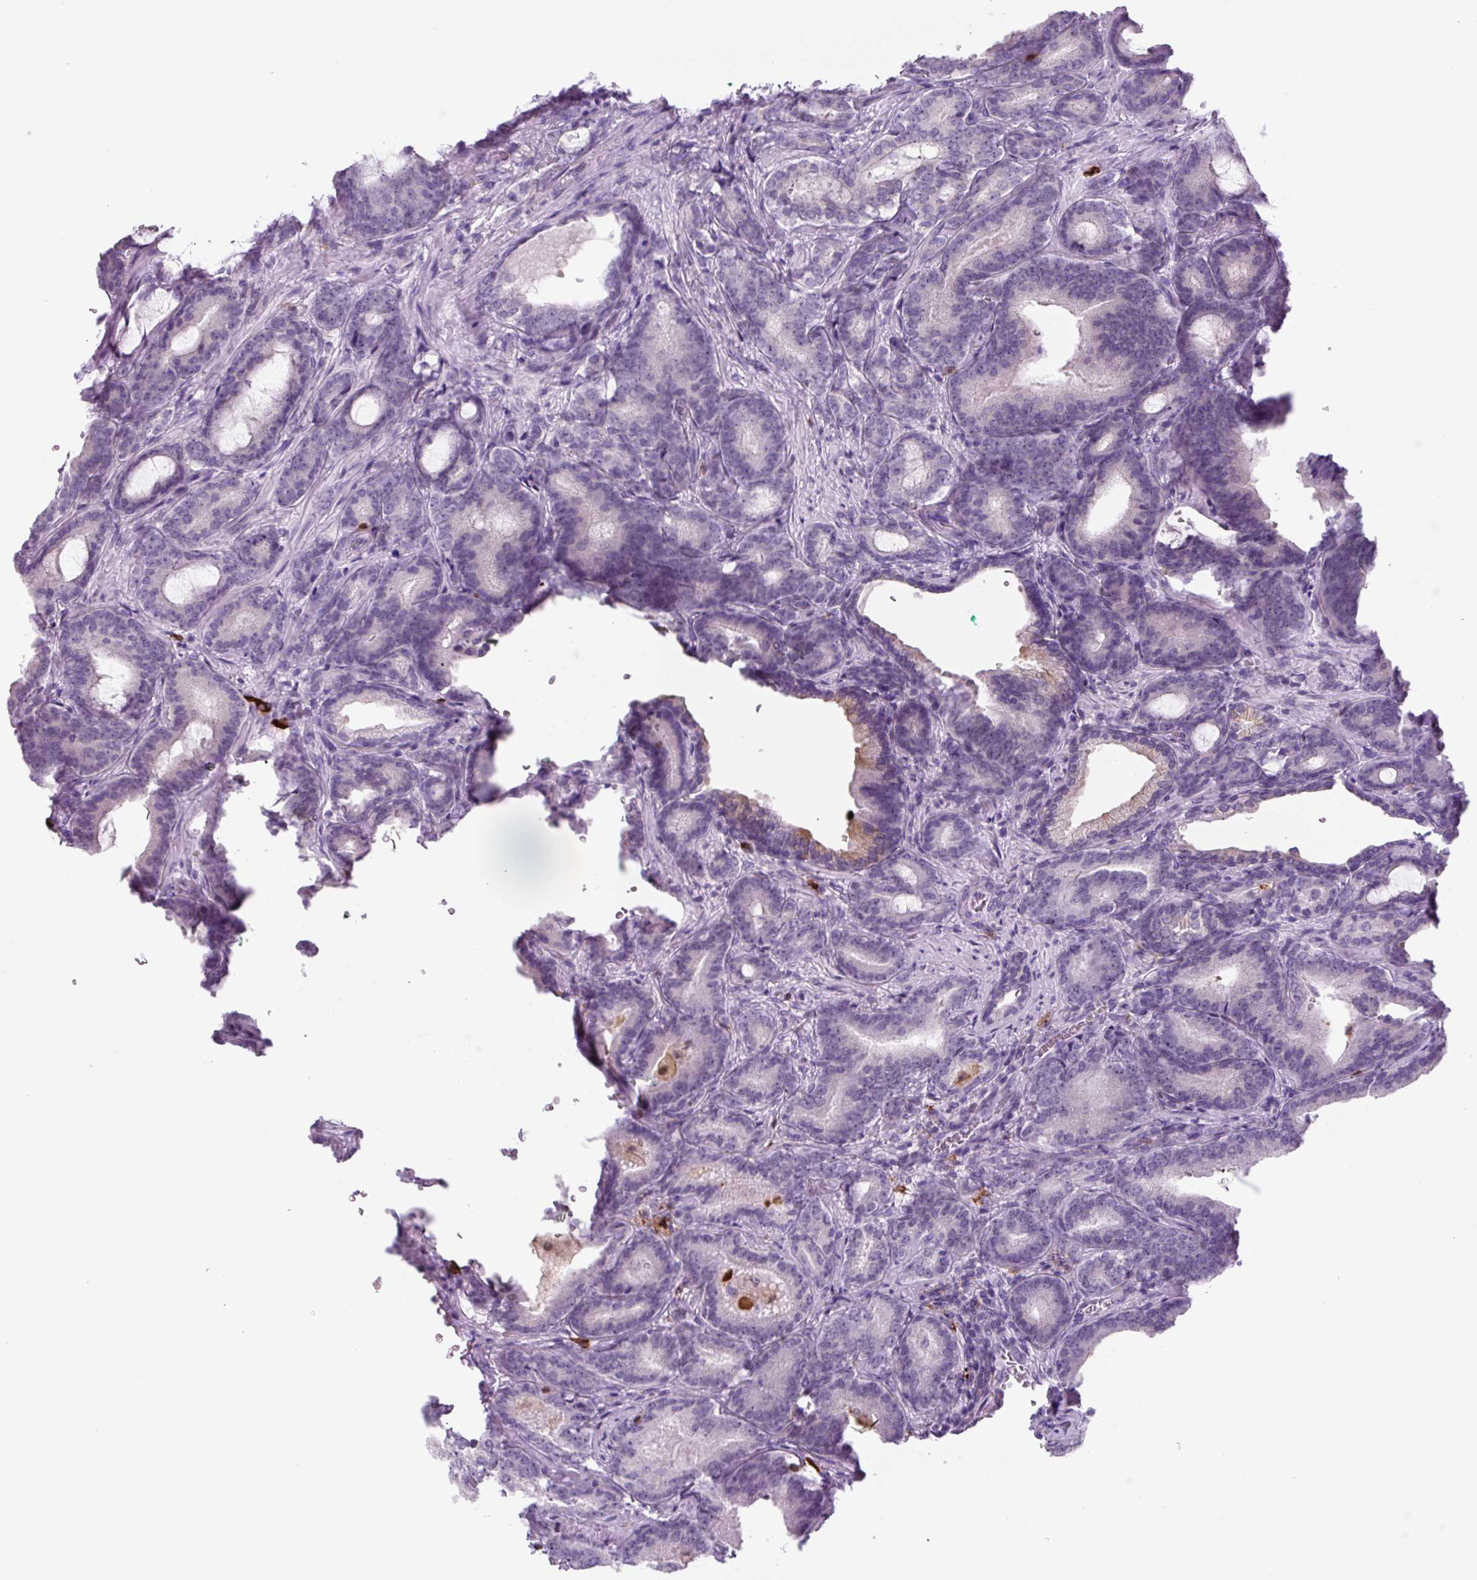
{"staining": {"intensity": "moderate", "quantity": "<25%", "location": "cytoplasmic/membranous"}, "tissue": "prostate cancer", "cell_type": "Tumor cells", "image_type": "cancer", "snomed": [{"axis": "morphology", "description": "Adenocarcinoma, Low grade"}, {"axis": "topography", "description": "Prostate and seminal vesicle, NOS"}], "caption": "Low-grade adenocarcinoma (prostate) stained for a protein reveals moderate cytoplasmic/membranous positivity in tumor cells.", "gene": "TNFRSF8", "patient": {"sex": "male", "age": 61}}